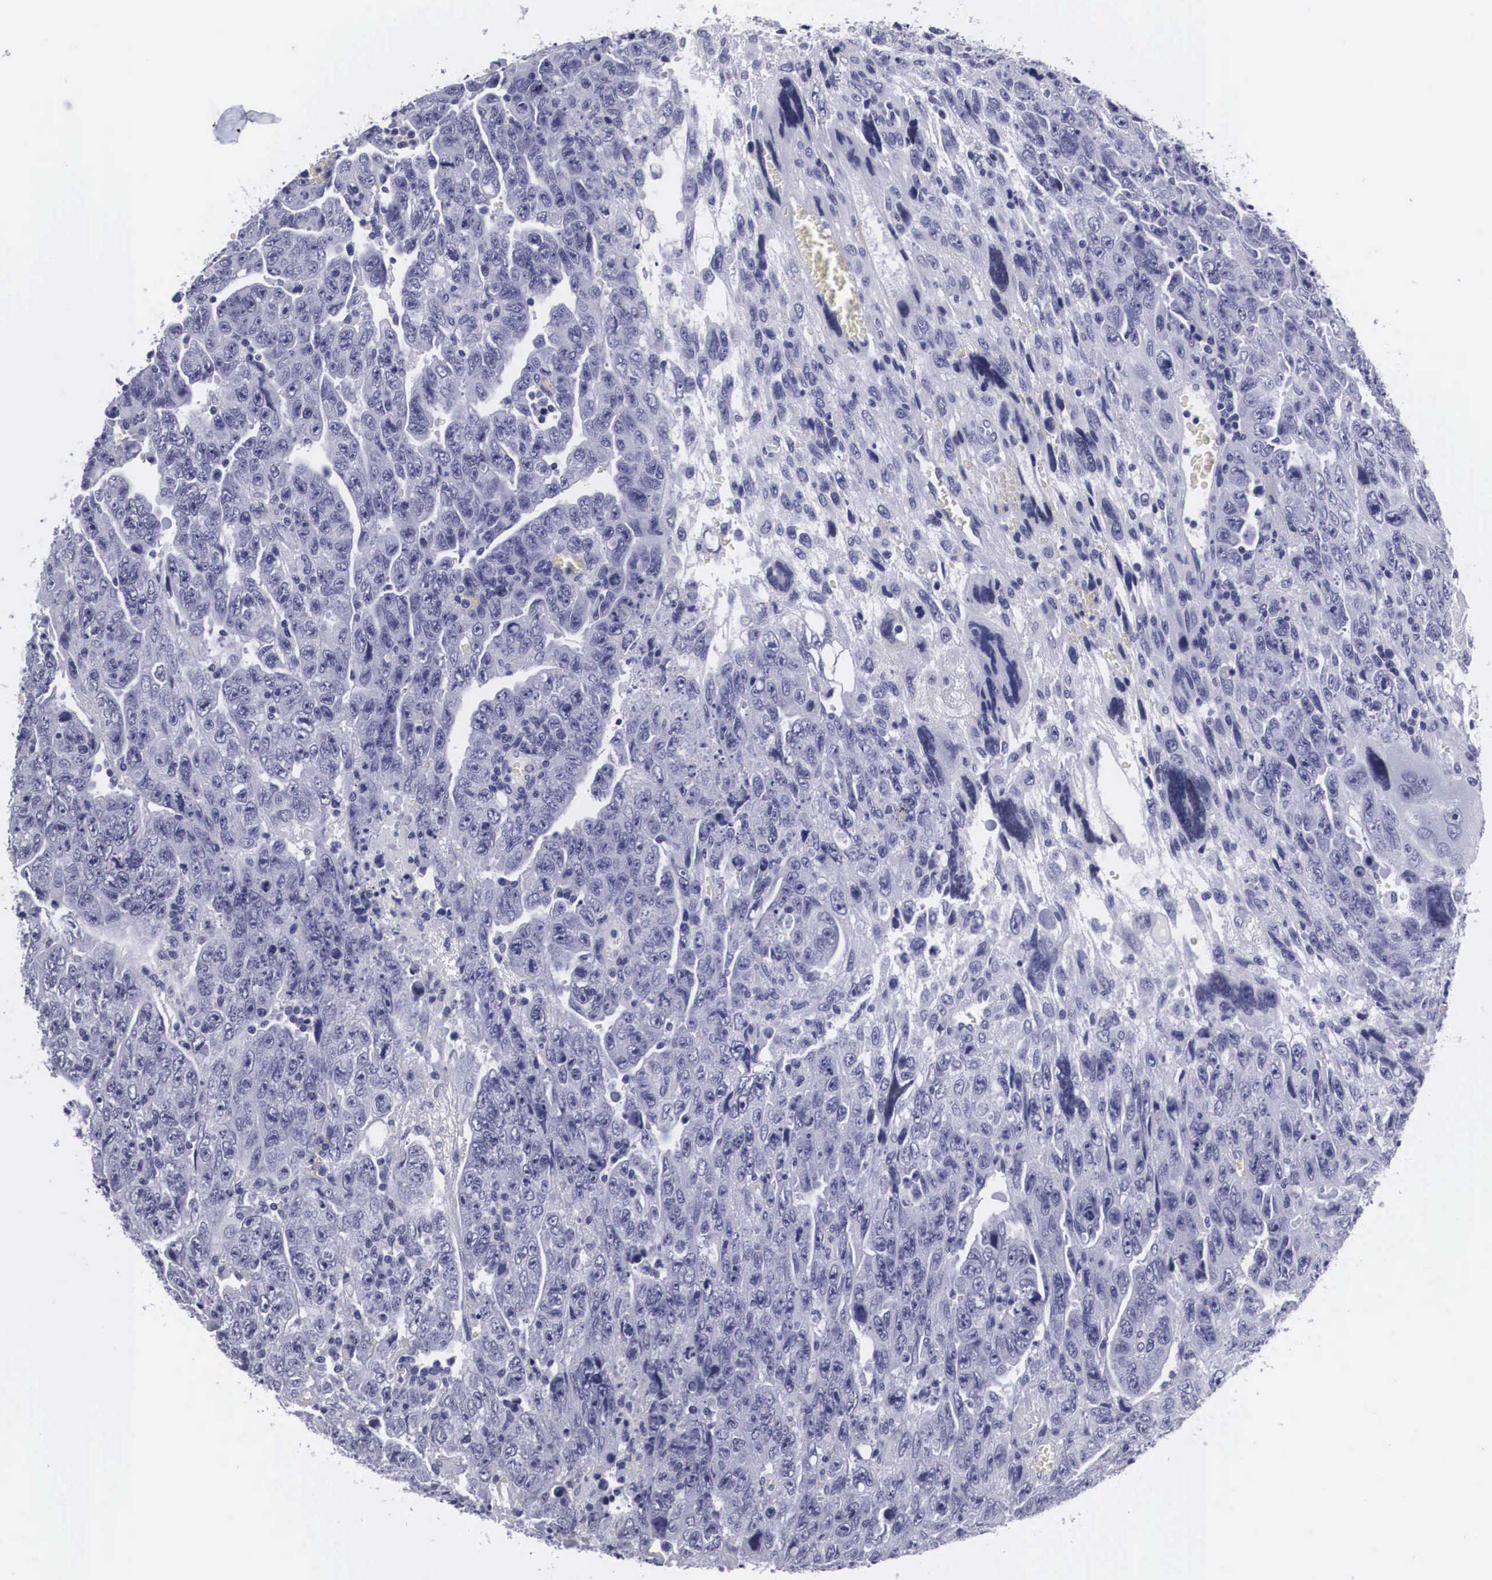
{"staining": {"intensity": "negative", "quantity": "none", "location": "none"}, "tissue": "testis cancer", "cell_type": "Tumor cells", "image_type": "cancer", "snomed": [{"axis": "morphology", "description": "Carcinoma, Embryonal, NOS"}, {"axis": "topography", "description": "Testis"}], "caption": "The immunohistochemistry photomicrograph has no significant expression in tumor cells of embryonal carcinoma (testis) tissue.", "gene": "C22orf31", "patient": {"sex": "male", "age": 28}}